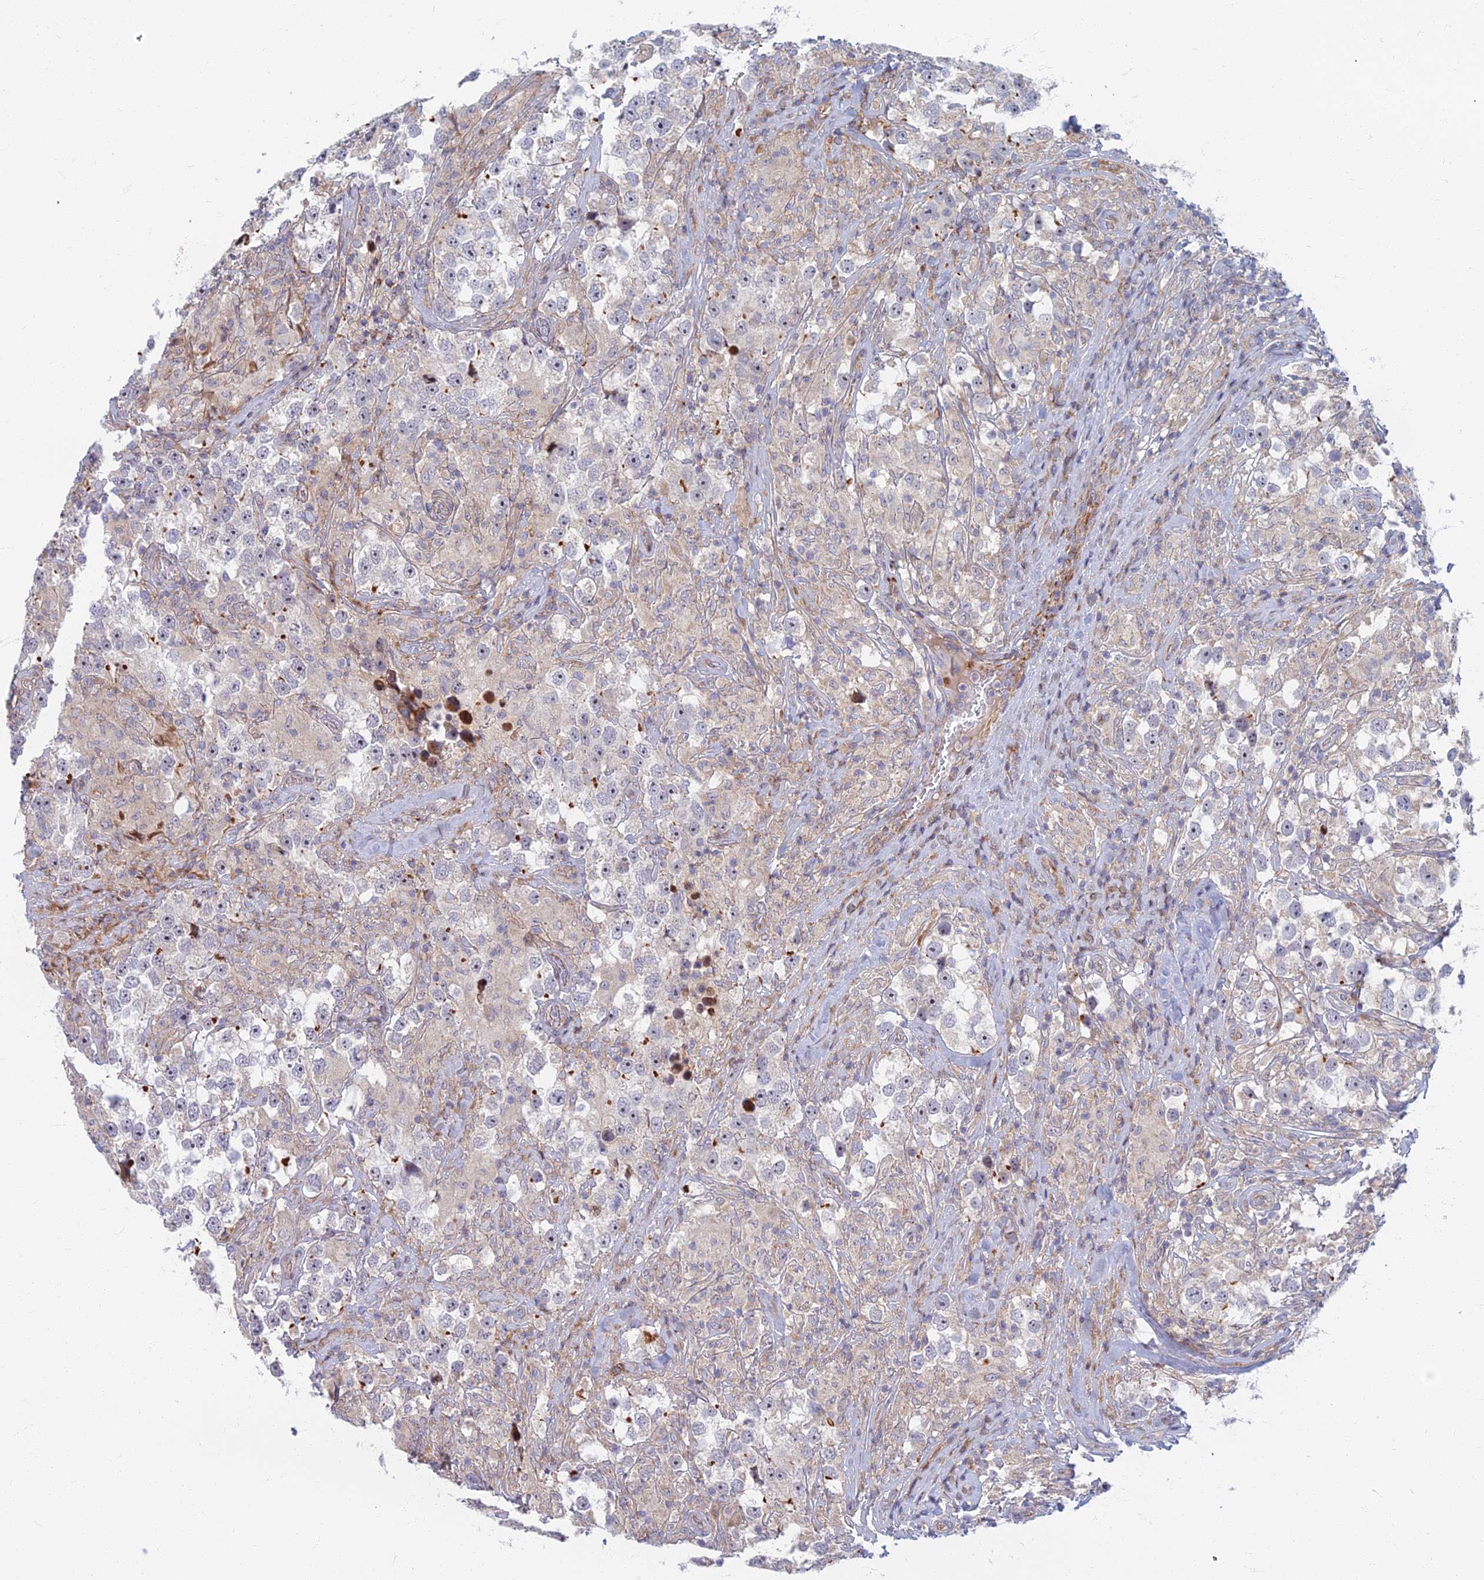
{"staining": {"intensity": "negative", "quantity": "none", "location": "none"}, "tissue": "testis cancer", "cell_type": "Tumor cells", "image_type": "cancer", "snomed": [{"axis": "morphology", "description": "Seminoma, NOS"}, {"axis": "topography", "description": "Testis"}], "caption": "The histopathology image displays no staining of tumor cells in seminoma (testis).", "gene": "C15orf40", "patient": {"sex": "male", "age": 46}}